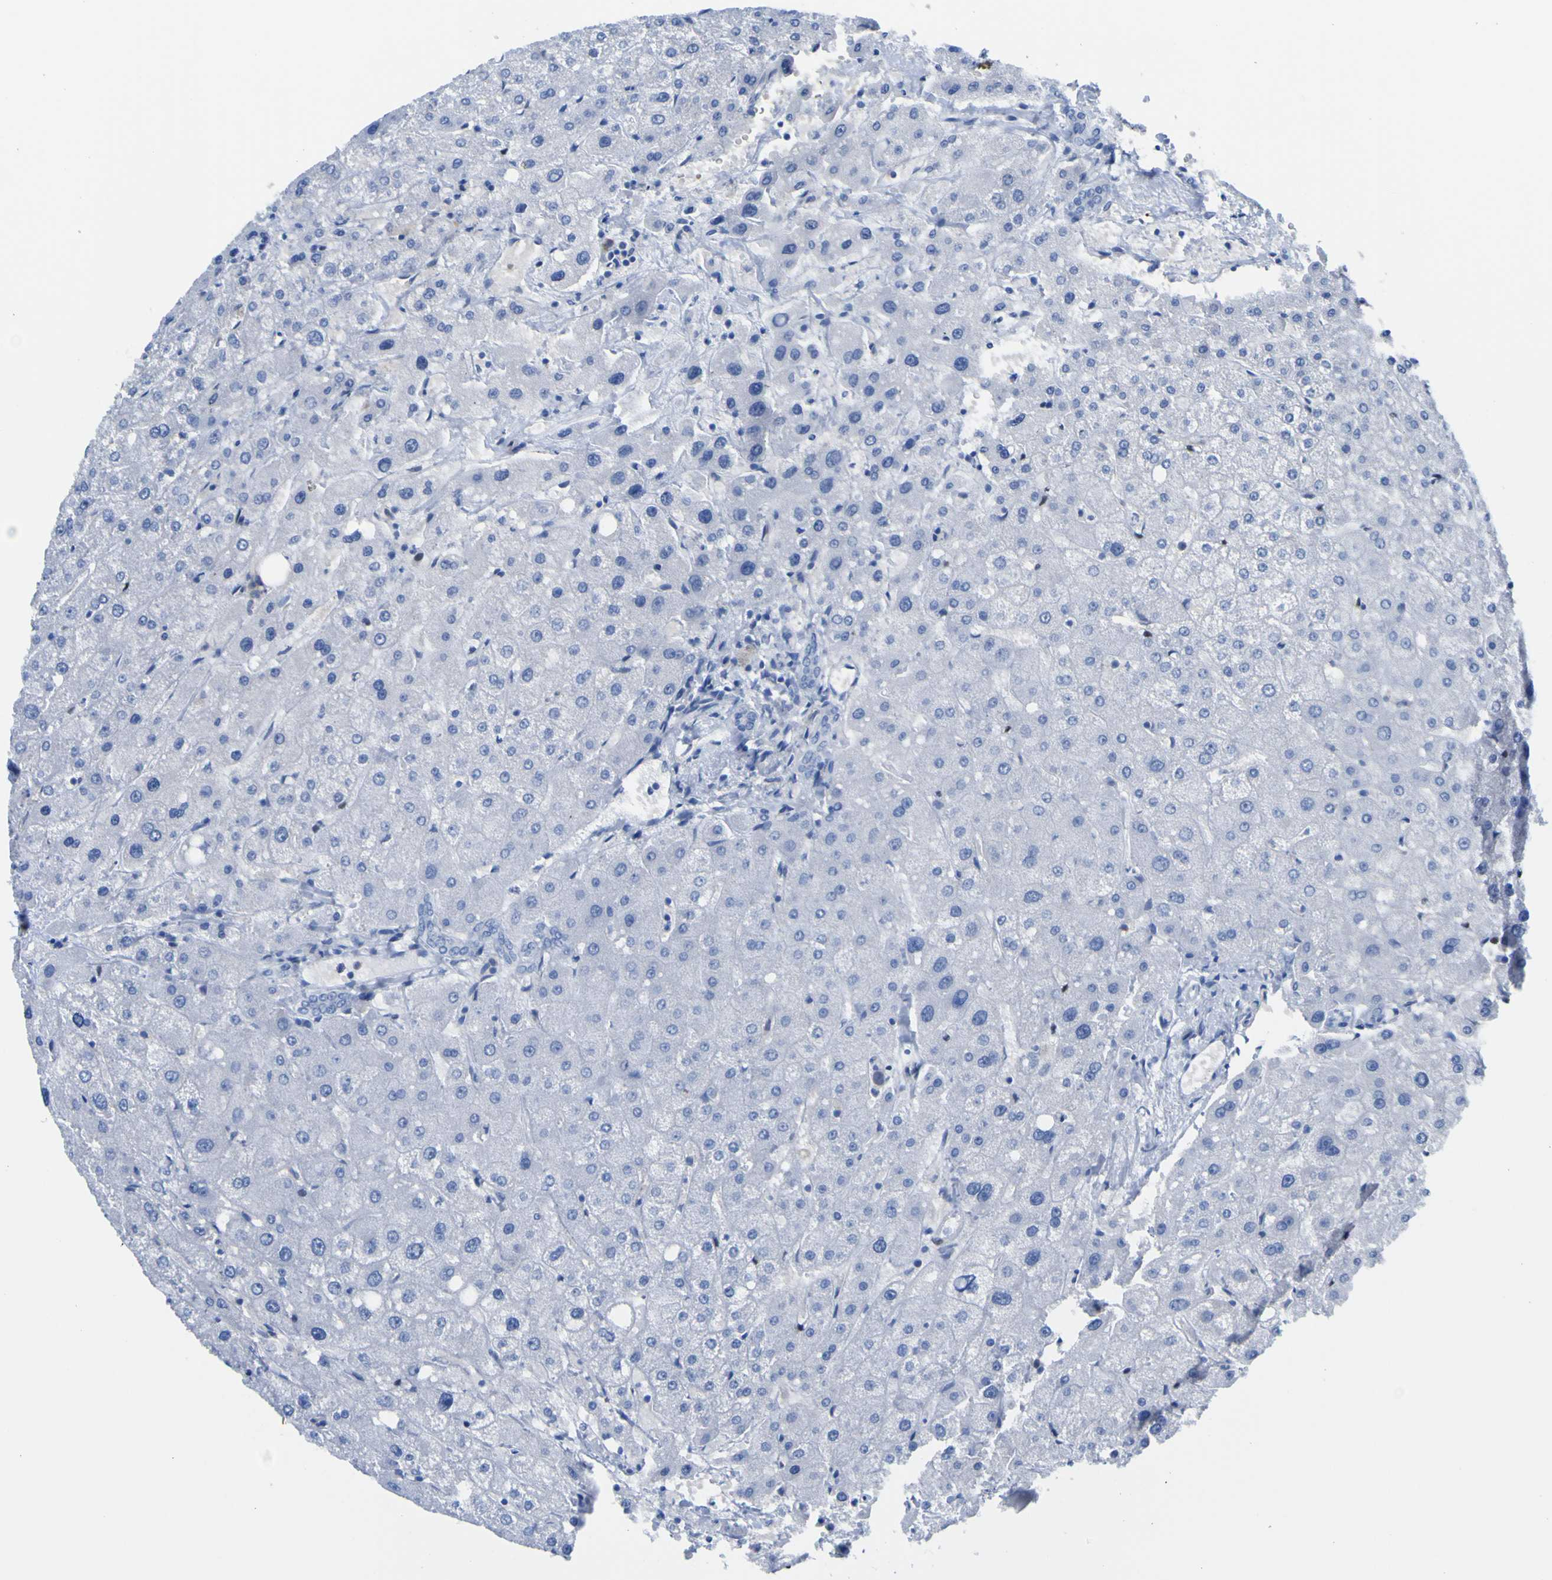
{"staining": {"intensity": "negative", "quantity": "none", "location": "none"}, "tissue": "liver", "cell_type": "Cholangiocytes", "image_type": "normal", "snomed": [{"axis": "morphology", "description": "Normal tissue, NOS"}, {"axis": "topography", "description": "Liver"}], "caption": "This is a photomicrograph of IHC staining of benign liver, which shows no positivity in cholangiocytes. (DAB immunohistochemistry with hematoxylin counter stain).", "gene": "DACH1", "patient": {"sex": "male", "age": 73}}